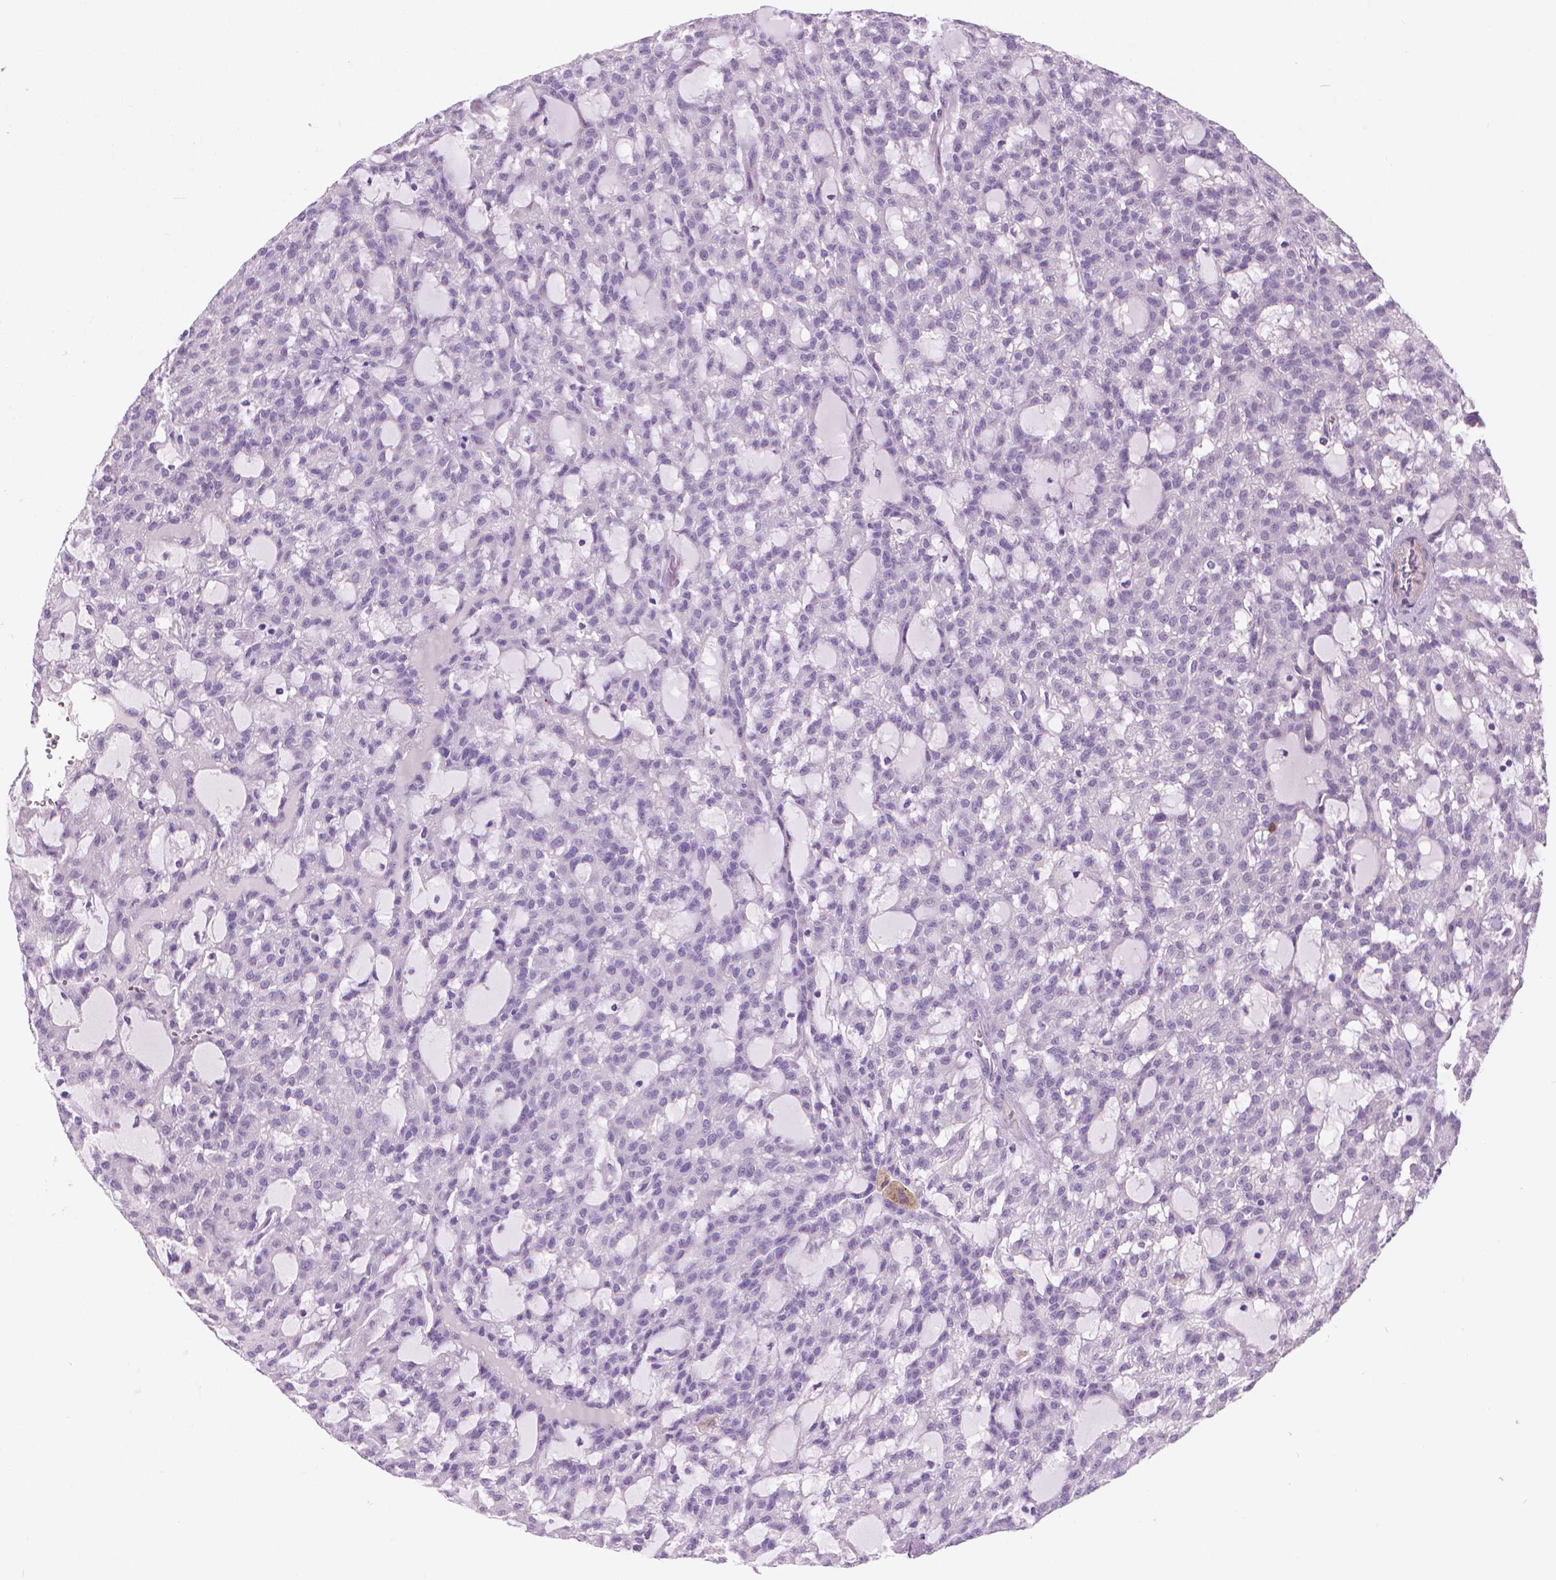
{"staining": {"intensity": "negative", "quantity": "none", "location": "none"}, "tissue": "renal cancer", "cell_type": "Tumor cells", "image_type": "cancer", "snomed": [{"axis": "morphology", "description": "Adenocarcinoma, NOS"}, {"axis": "topography", "description": "Kidney"}], "caption": "A high-resolution micrograph shows immunohistochemistry (IHC) staining of renal adenocarcinoma, which exhibits no significant expression in tumor cells. Nuclei are stained in blue.", "gene": "GSDMA", "patient": {"sex": "male", "age": 63}}